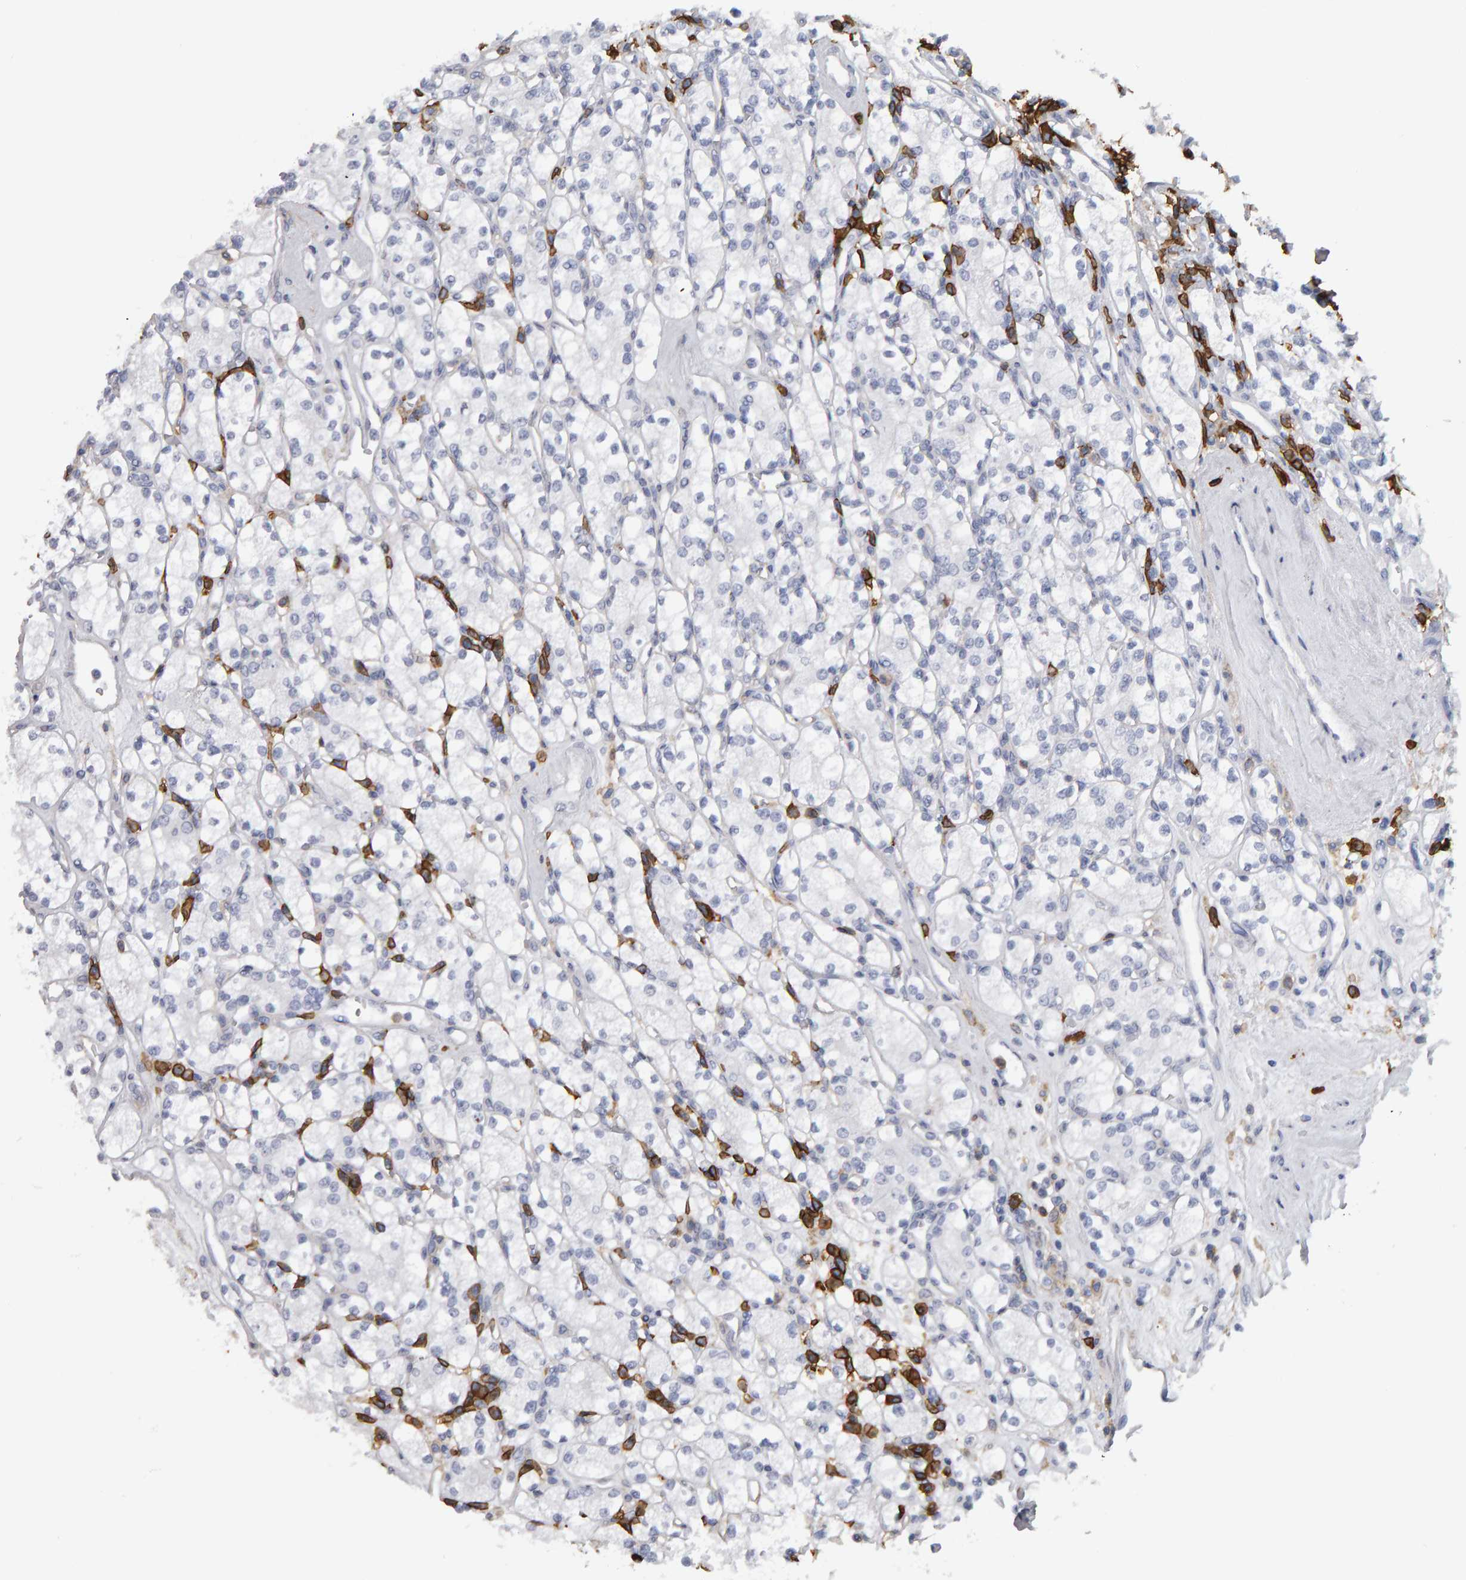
{"staining": {"intensity": "negative", "quantity": "none", "location": "none"}, "tissue": "renal cancer", "cell_type": "Tumor cells", "image_type": "cancer", "snomed": [{"axis": "morphology", "description": "Adenocarcinoma, NOS"}, {"axis": "topography", "description": "Kidney"}], "caption": "High power microscopy image of an immunohistochemistry (IHC) photomicrograph of renal adenocarcinoma, revealing no significant positivity in tumor cells. Brightfield microscopy of immunohistochemistry (IHC) stained with DAB (3,3'-diaminobenzidine) (brown) and hematoxylin (blue), captured at high magnification.", "gene": "CD38", "patient": {"sex": "male", "age": 77}}